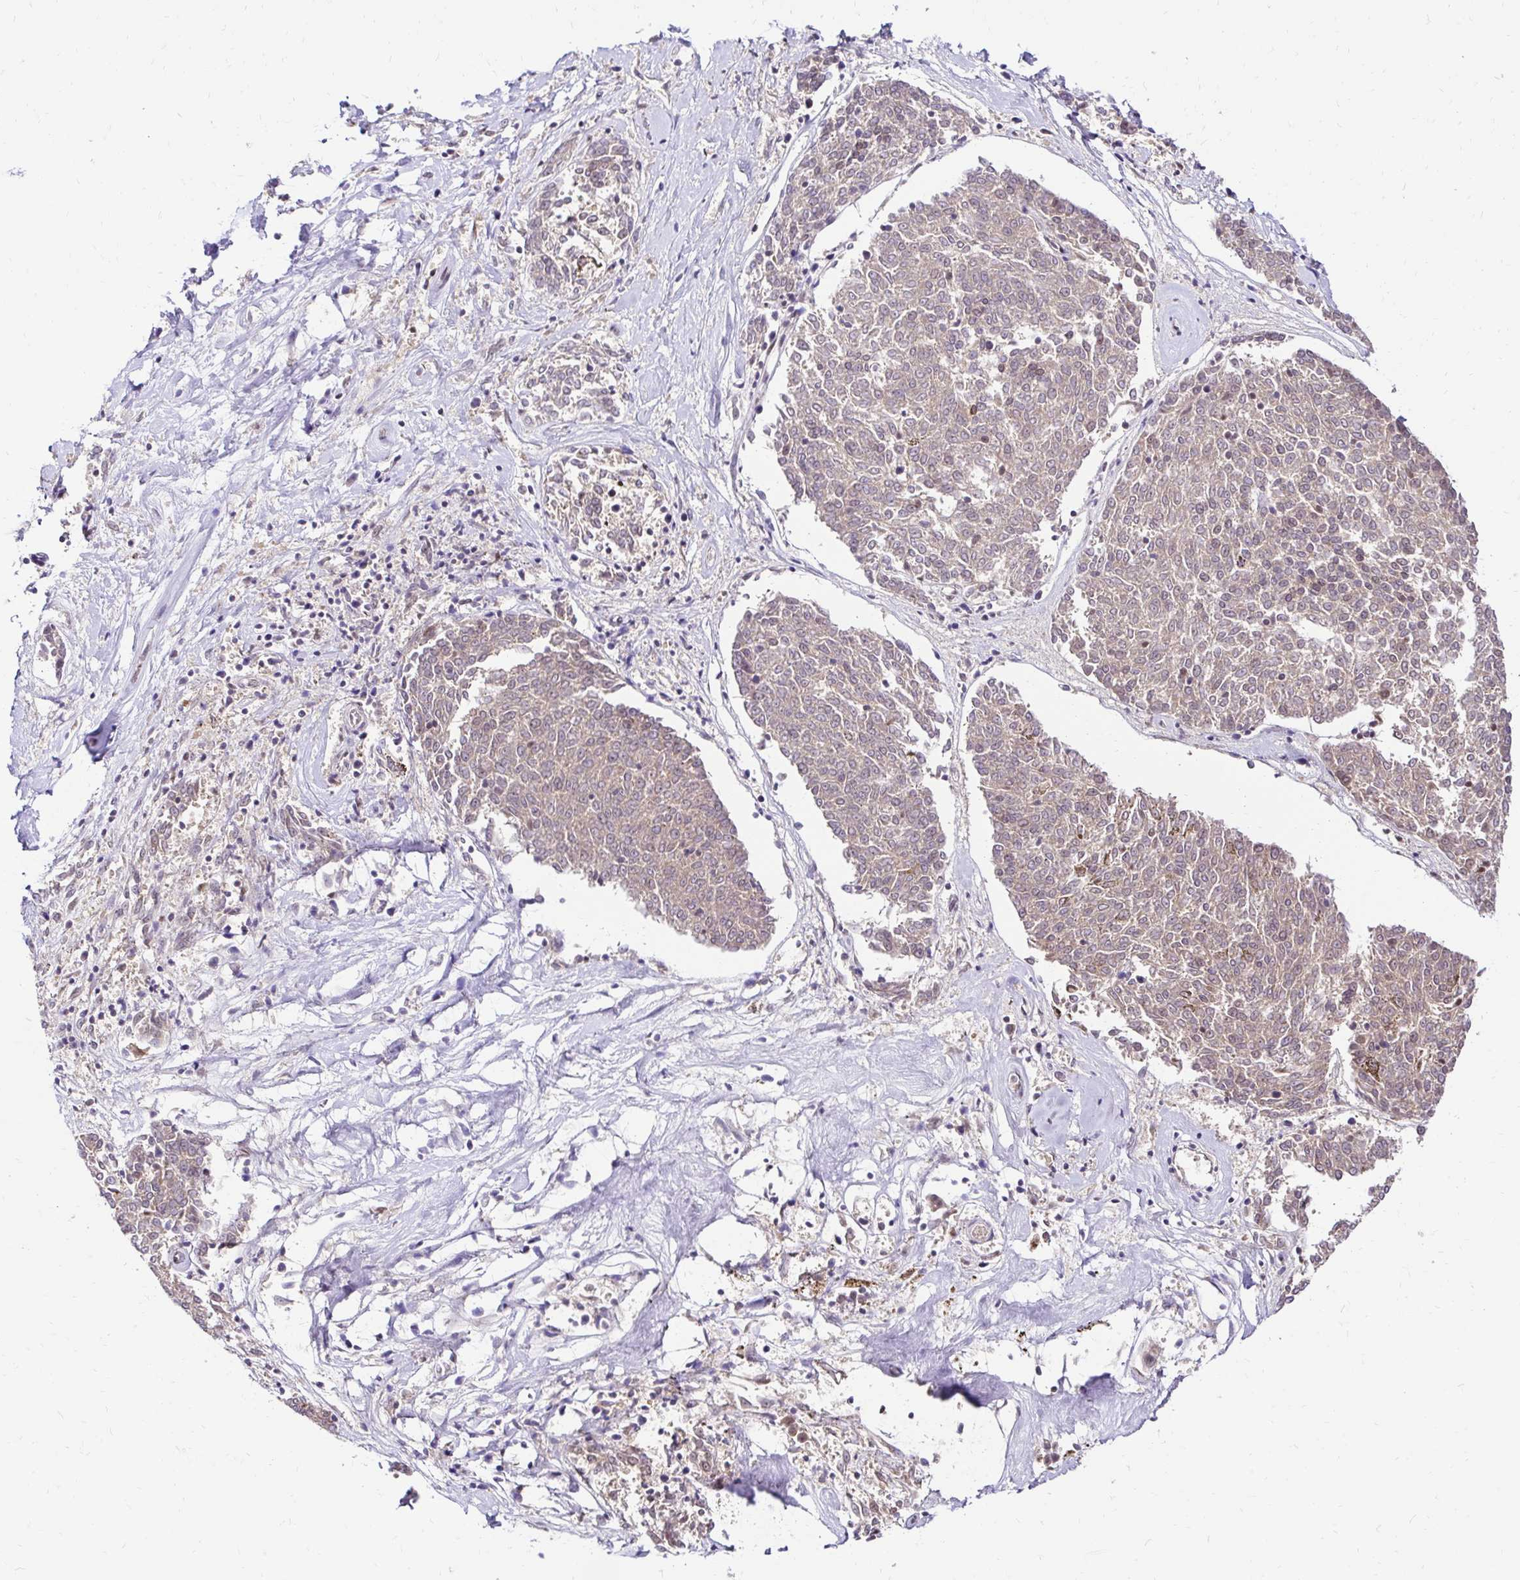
{"staining": {"intensity": "moderate", "quantity": "25%-75%", "location": "nuclear"}, "tissue": "melanoma", "cell_type": "Tumor cells", "image_type": "cancer", "snomed": [{"axis": "morphology", "description": "Malignant melanoma, NOS"}, {"axis": "topography", "description": "Skin"}], "caption": "This is a photomicrograph of IHC staining of melanoma, which shows moderate staining in the nuclear of tumor cells.", "gene": "GLYR1", "patient": {"sex": "female", "age": 72}}